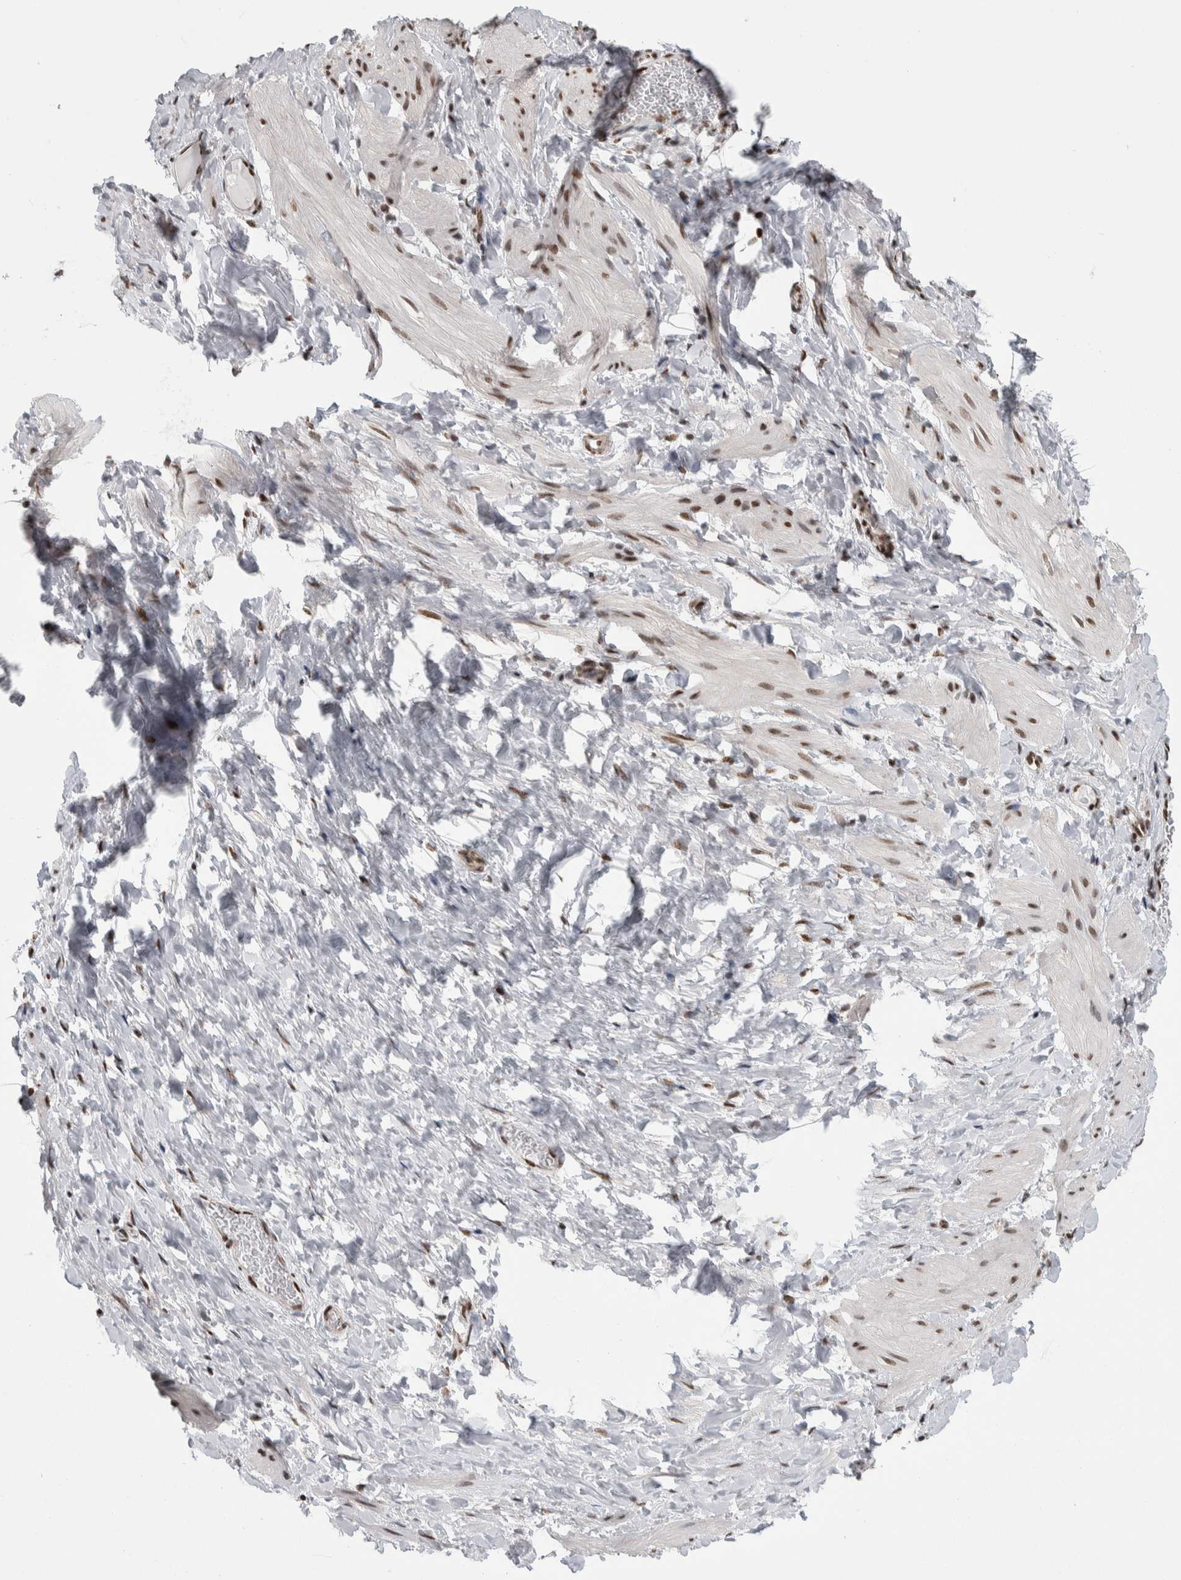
{"staining": {"intensity": "weak", "quantity": "<25%", "location": "nuclear"}, "tissue": "smooth muscle", "cell_type": "Smooth muscle cells", "image_type": "normal", "snomed": [{"axis": "morphology", "description": "Normal tissue, NOS"}, {"axis": "topography", "description": "Smooth muscle"}], "caption": "DAB (3,3'-diaminobenzidine) immunohistochemical staining of benign smooth muscle exhibits no significant expression in smooth muscle cells. (Brightfield microscopy of DAB (3,3'-diaminobenzidine) immunohistochemistry at high magnification).", "gene": "TAX1BP1", "patient": {"sex": "male", "age": 16}}